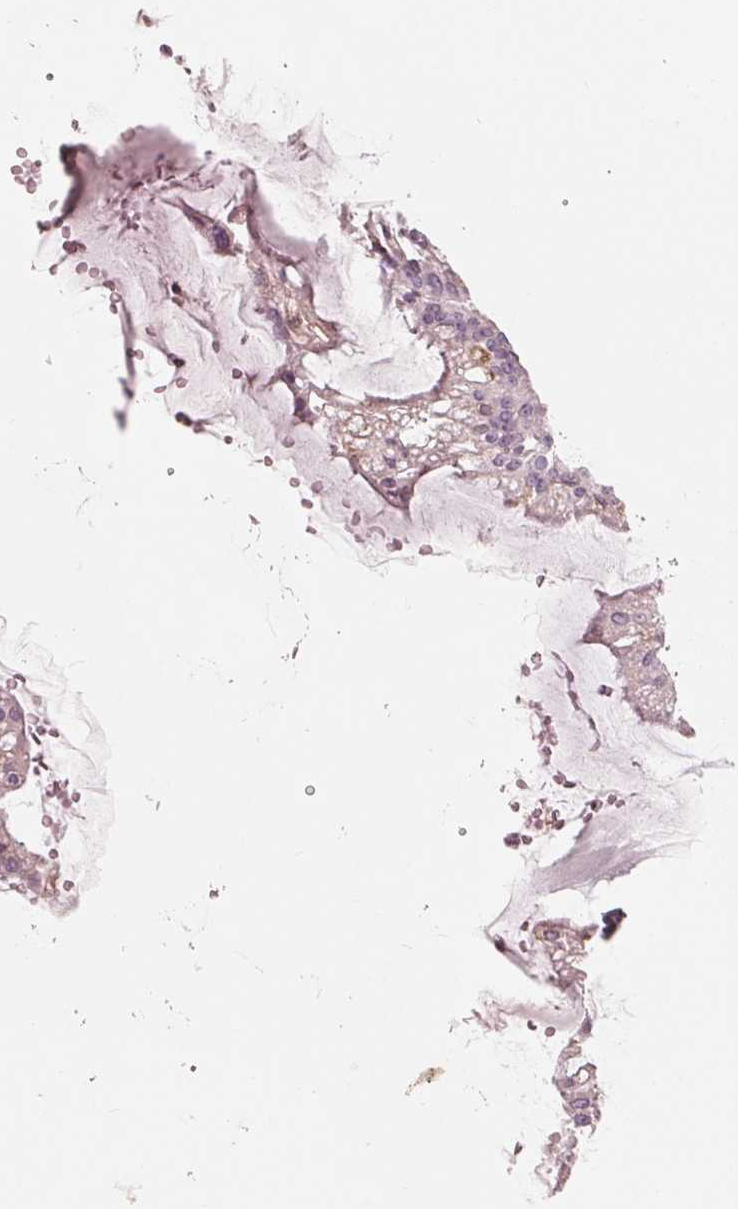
{"staining": {"intensity": "negative", "quantity": "none", "location": "none"}, "tissue": "ovarian cancer", "cell_type": "Tumor cells", "image_type": "cancer", "snomed": [{"axis": "morphology", "description": "Cystadenocarcinoma, mucinous, NOS"}, {"axis": "topography", "description": "Ovary"}], "caption": "IHC image of neoplastic tissue: mucinous cystadenocarcinoma (ovarian) stained with DAB exhibits no significant protein expression in tumor cells. Brightfield microscopy of IHC stained with DAB (brown) and hematoxylin (blue), captured at high magnification.", "gene": "IKBIP", "patient": {"sex": "female", "age": 73}}